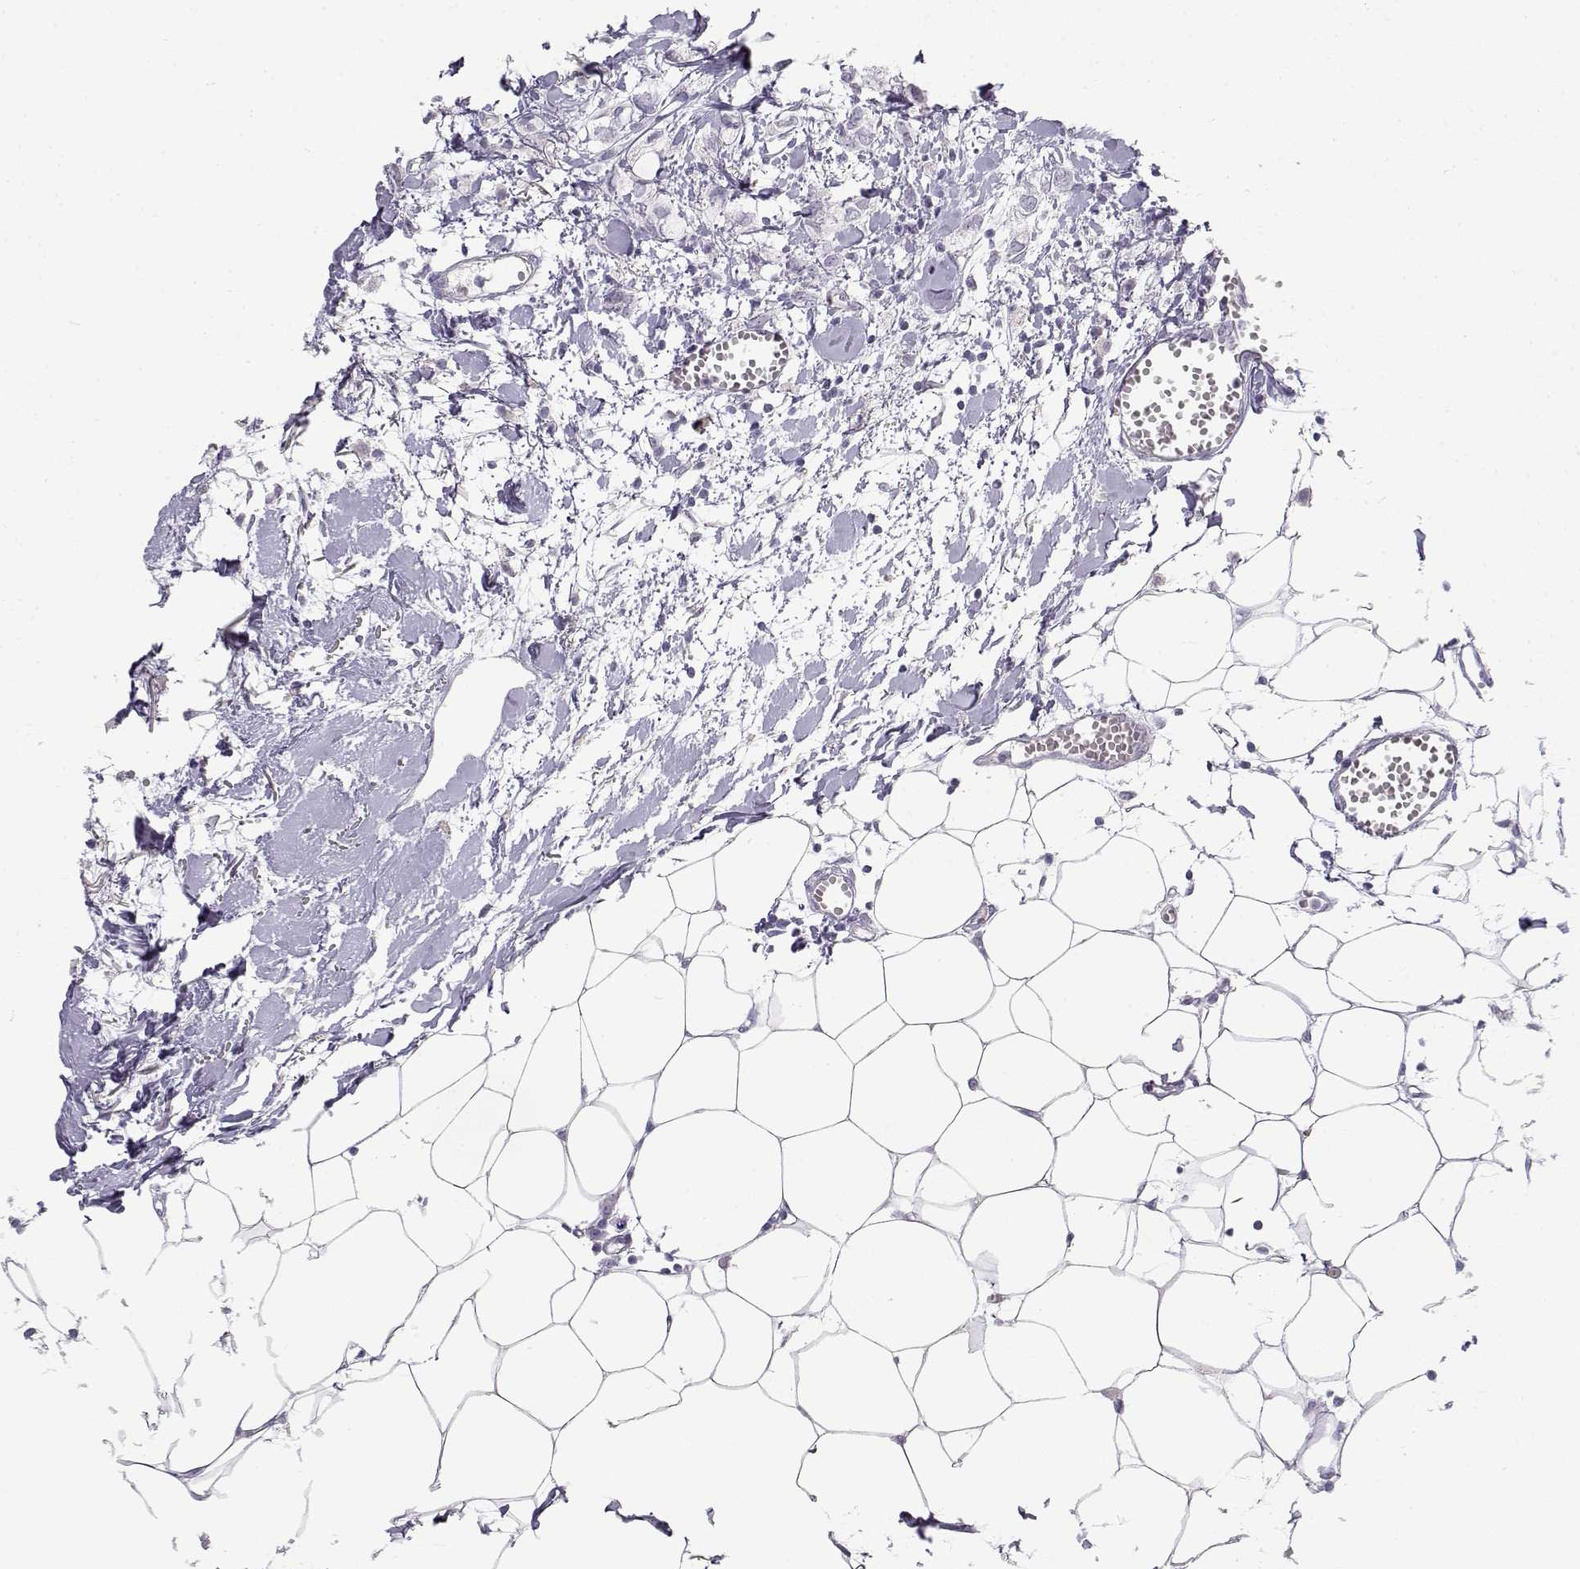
{"staining": {"intensity": "negative", "quantity": "none", "location": "none"}, "tissue": "breast cancer", "cell_type": "Tumor cells", "image_type": "cancer", "snomed": [{"axis": "morphology", "description": "Duct carcinoma"}, {"axis": "topography", "description": "Breast"}], "caption": "Breast cancer (invasive ductal carcinoma) was stained to show a protein in brown. There is no significant expression in tumor cells.", "gene": "NUTM1", "patient": {"sex": "female", "age": 85}}